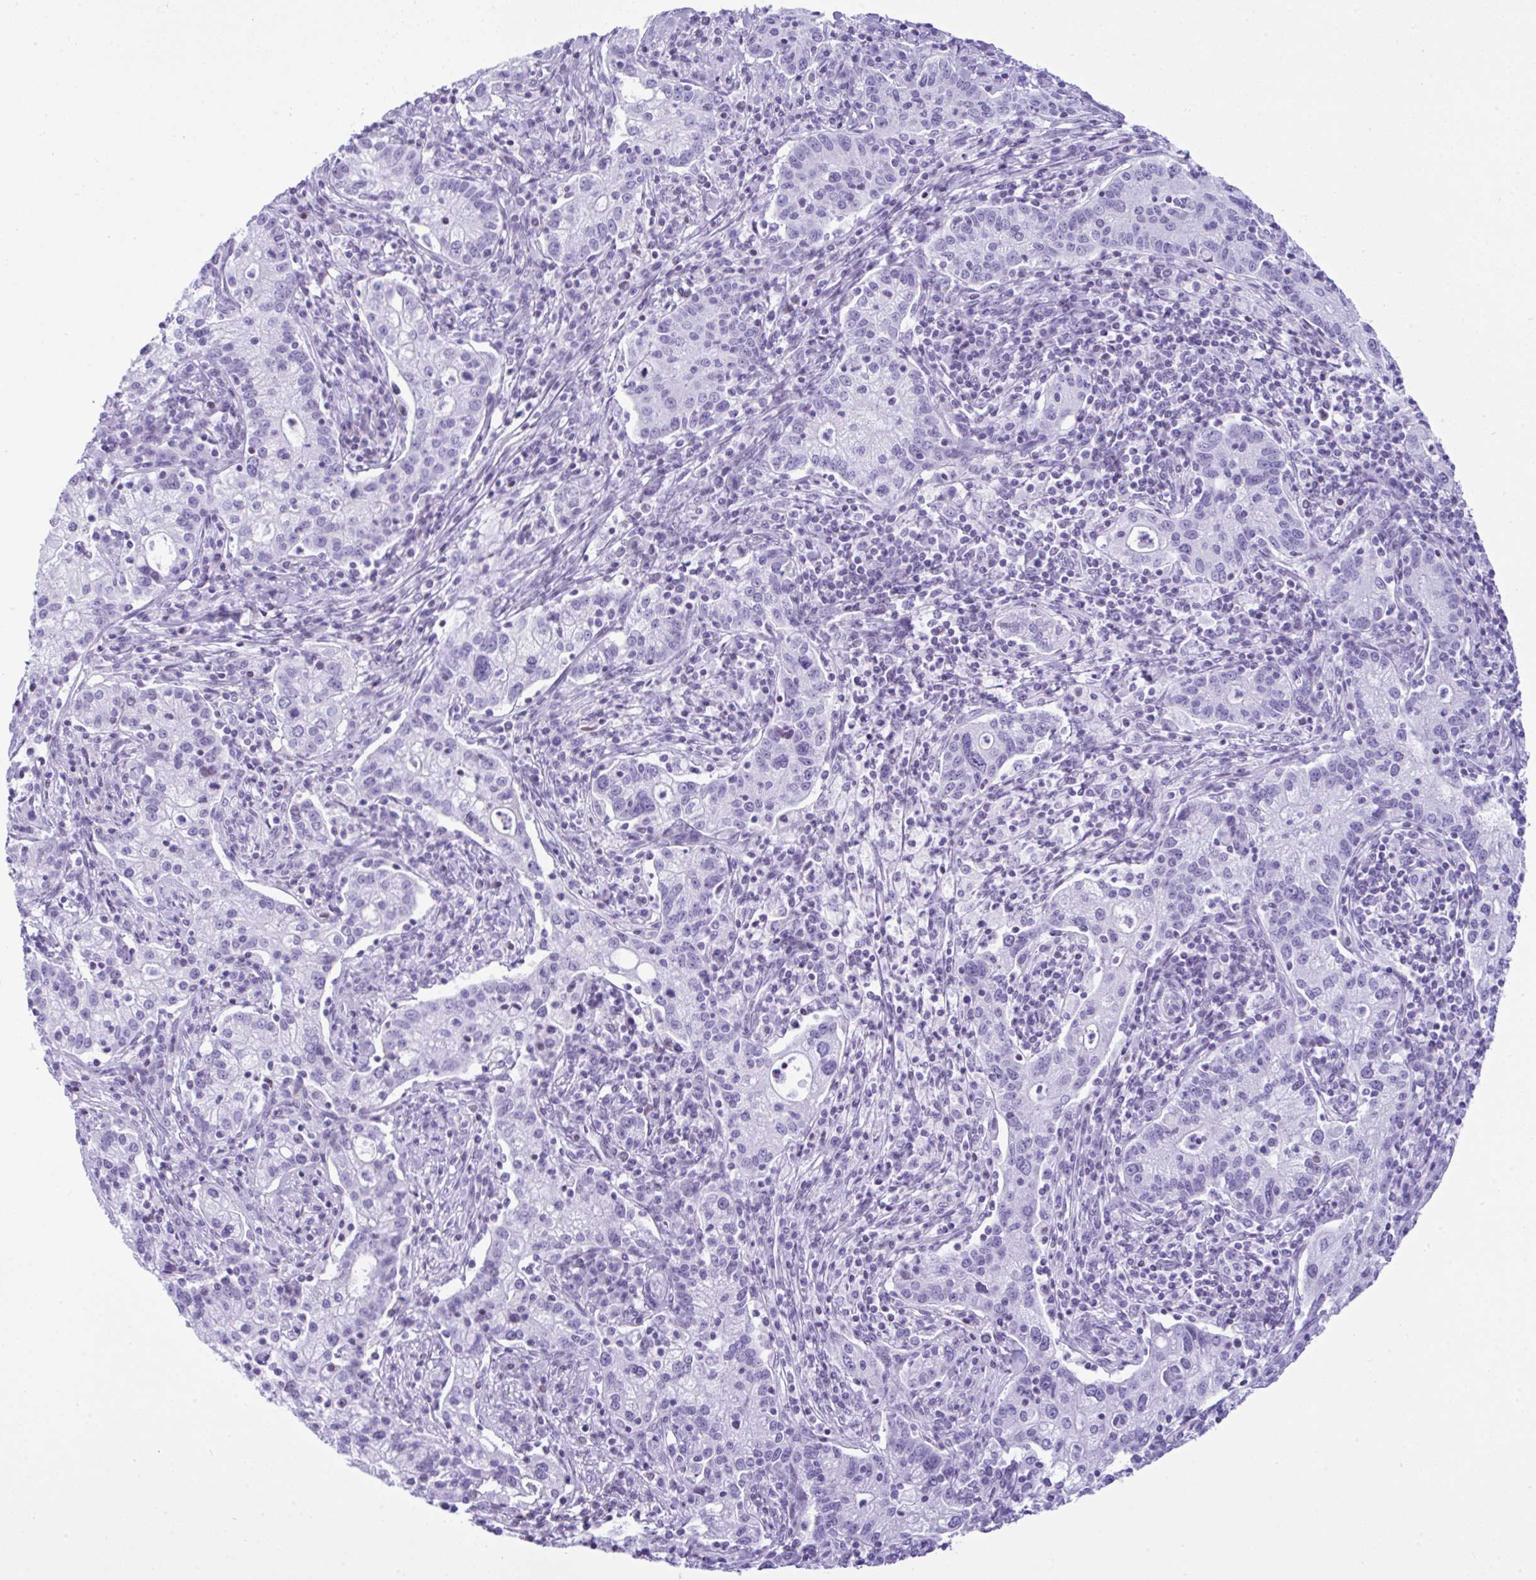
{"staining": {"intensity": "negative", "quantity": "none", "location": "none"}, "tissue": "cervical cancer", "cell_type": "Tumor cells", "image_type": "cancer", "snomed": [{"axis": "morphology", "description": "Normal tissue, NOS"}, {"axis": "morphology", "description": "Adenocarcinoma, NOS"}, {"axis": "topography", "description": "Cervix"}], "caption": "The micrograph exhibits no staining of tumor cells in cervical cancer.", "gene": "KRT27", "patient": {"sex": "female", "age": 44}}